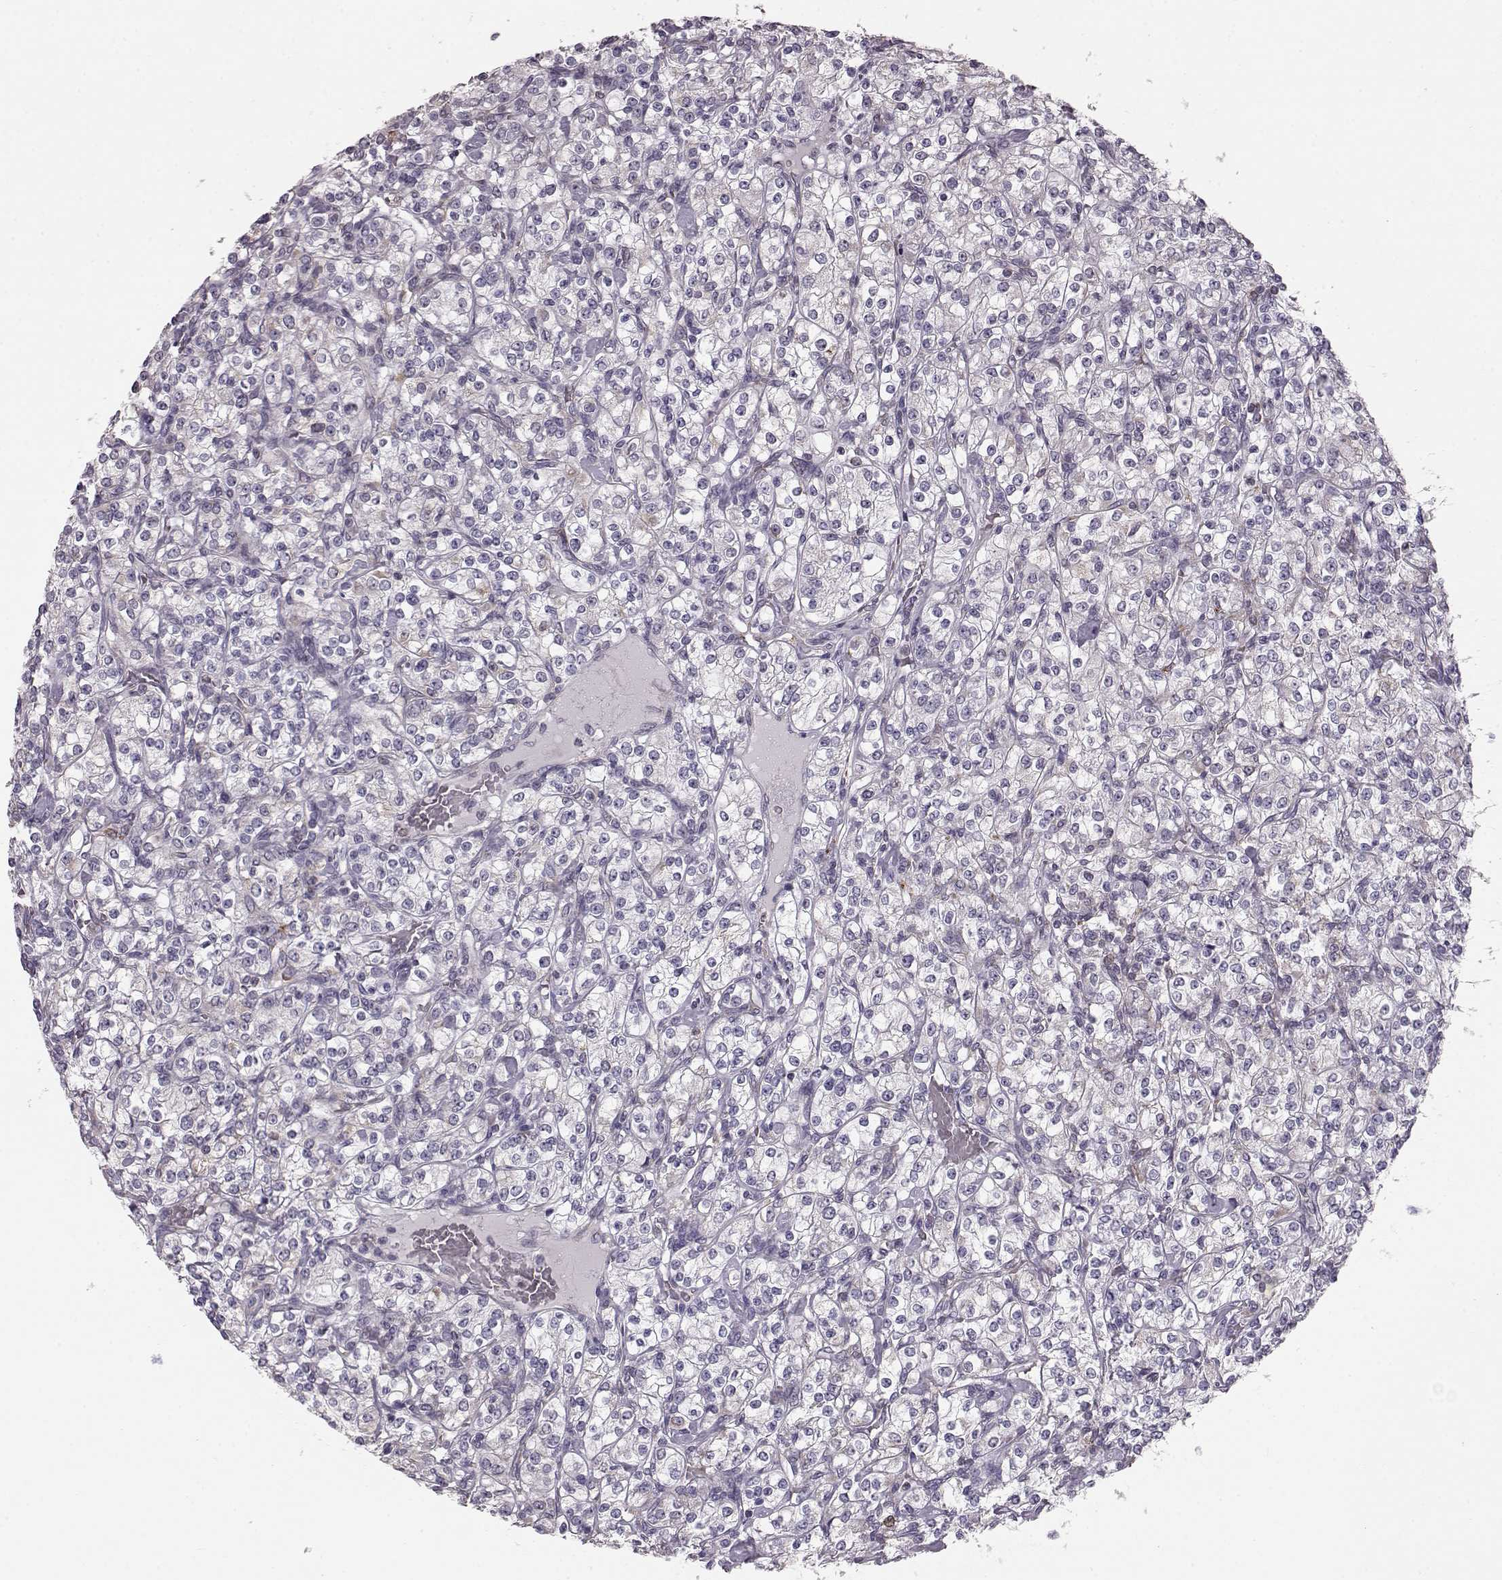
{"staining": {"intensity": "negative", "quantity": "none", "location": "none"}, "tissue": "renal cancer", "cell_type": "Tumor cells", "image_type": "cancer", "snomed": [{"axis": "morphology", "description": "Adenocarcinoma, NOS"}, {"axis": "topography", "description": "Kidney"}], "caption": "This is an IHC photomicrograph of renal adenocarcinoma. There is no positivity in tumor cells.", "gene": "ELOVL5", "patient": {"sex": "male", "age": 77}}